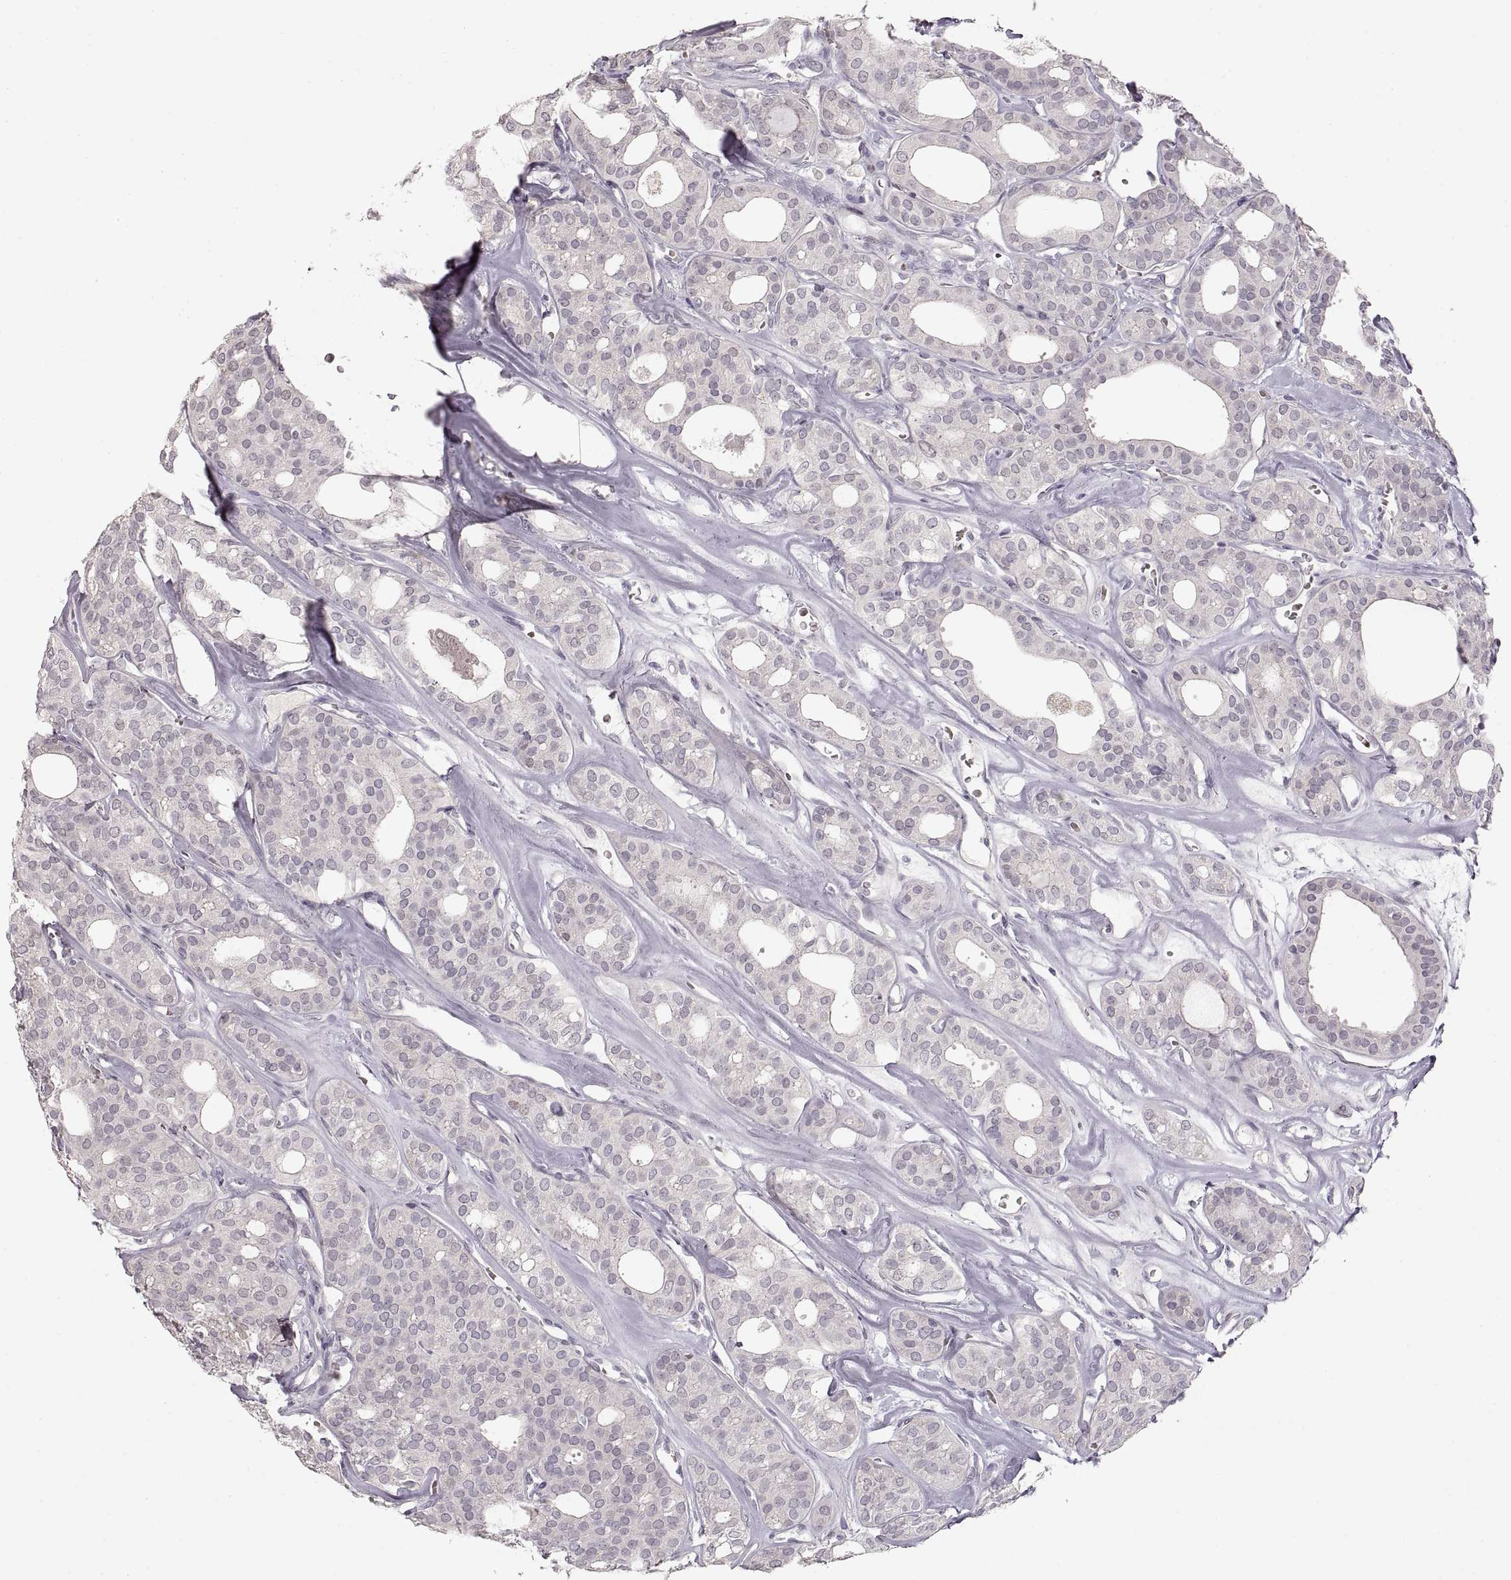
{"staining": {"intensity": "negative", "quantity": "none", "location": "none"}, "tissue": "thyroid cancer", "cell_type": "Tumor cells", "image_type": "cancer", "snomed": [{"axis": "morphology", "description": "Follicular adenoma carcinoma, NOS"}, {"axis": "topography", "description": "Thyroid gland"}], "caption": "High magnification brightfield microscopy of thyroid follicular adenoma carcinoma stained with DAB (3,3'-diaminobenzidine) (brown) and counterstained with hematoxylin (blue): tumor cells show no significant expression.", "gene": "PCSK2", "patient": {"sex": "male", "age": 75}}